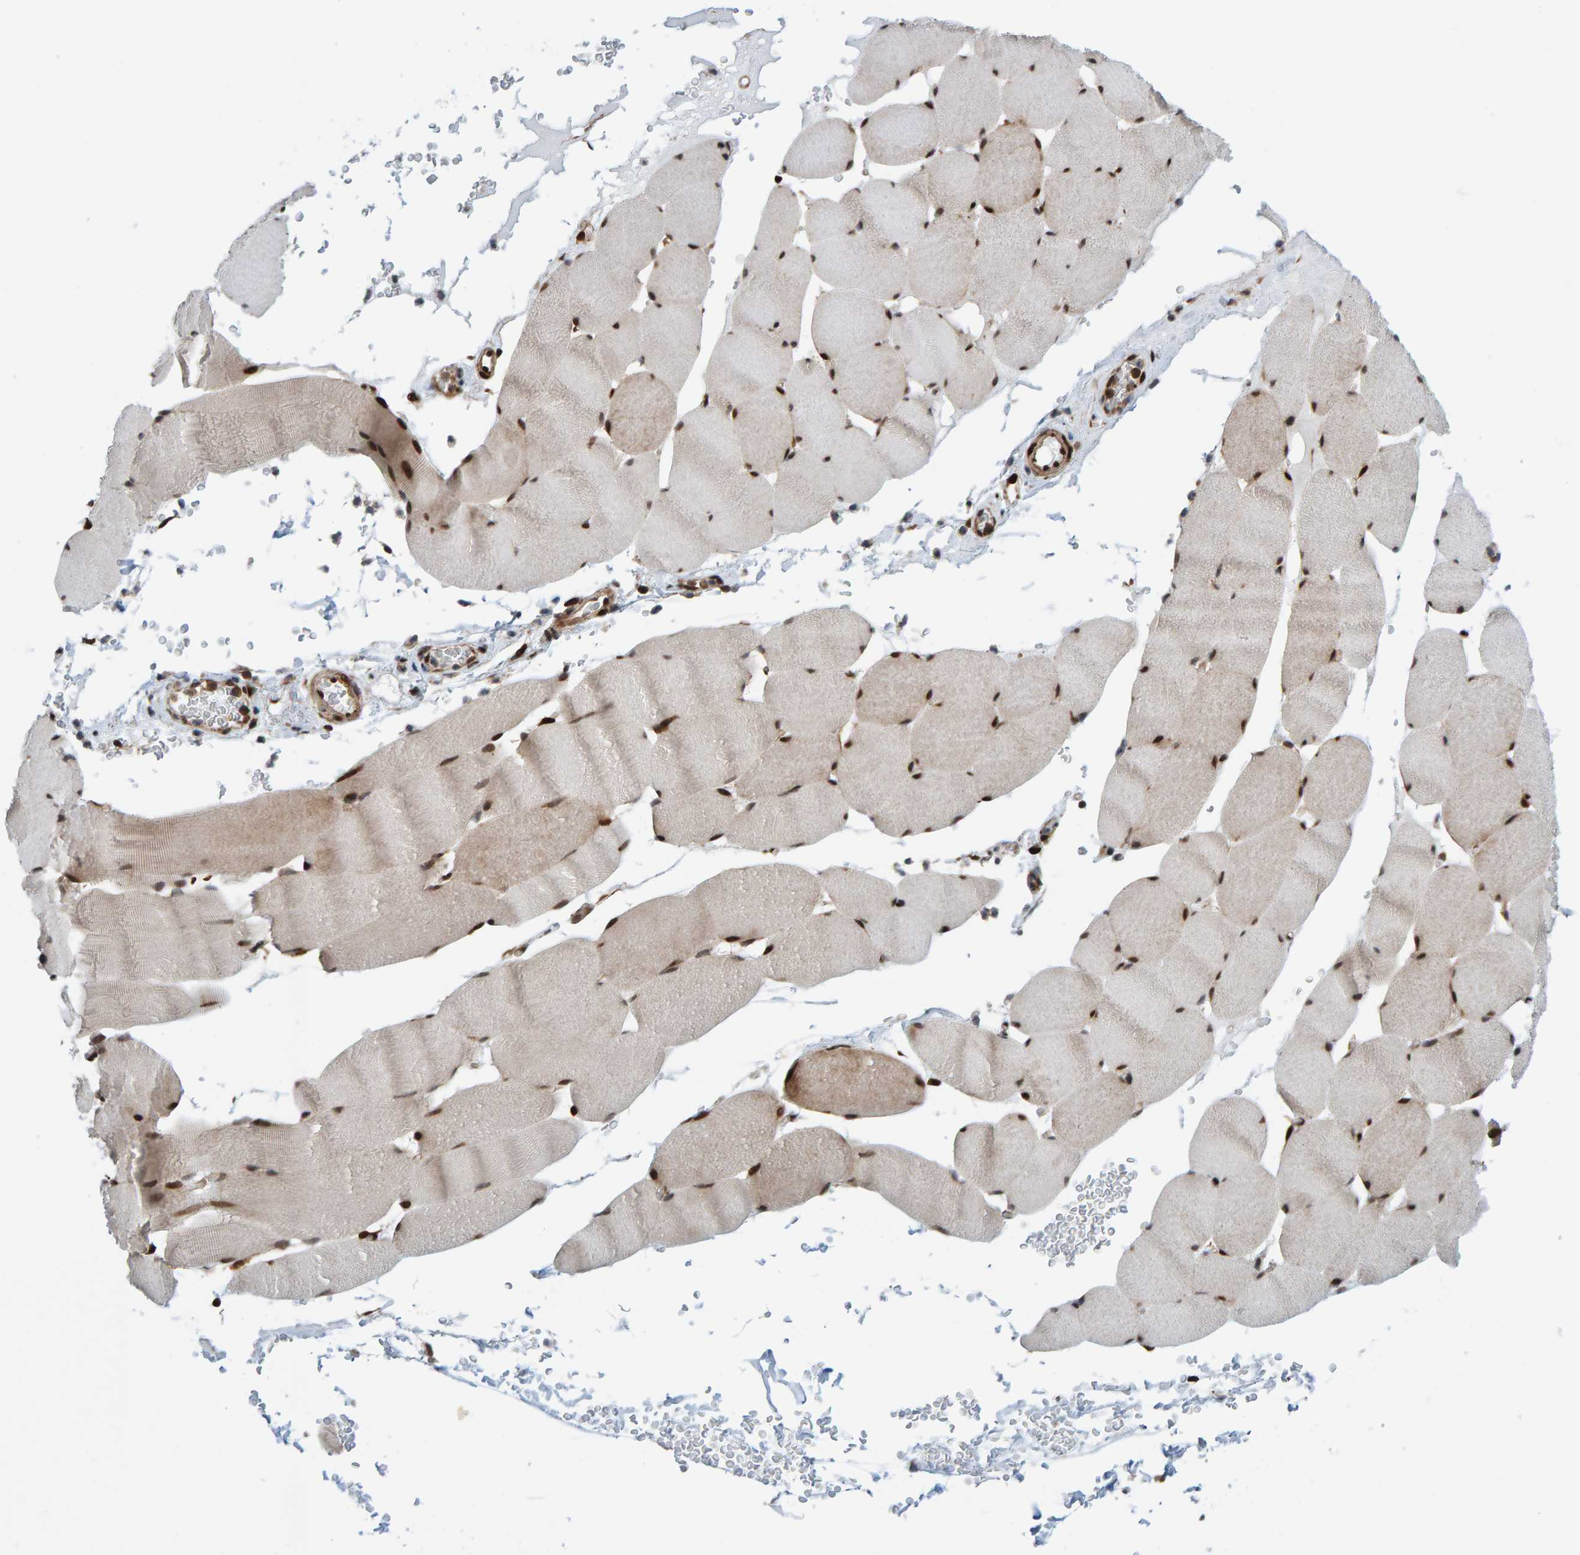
{"staining": {"intensity": "strong", "quantity": ">75%", "location": "cytoplasmic/membranous,nuclear"}, "tissue": "skeletal muscle", "cell_type": "Myocytes", "image_type": "normal", "snomed": [{"axis": "morphology", "description": "Normal tissue, NOS"}, {"axis": "topography", "description": "Skeletal muscle"}], "caption": "Immunohistochemistry (IHC) histopathology image of normal skeletal muscle: skeletal muscle stained using immunohistochemistry (IHC) reveals high levels of strong protein expression localized specifically in the cytoplasmic/membranous,nuclear of myocytes, appearing as a cytoplasmic/membranous,nuclear brown color.", "gene": "ZNF366", "patient": {"sex": "male", "age": 62}}